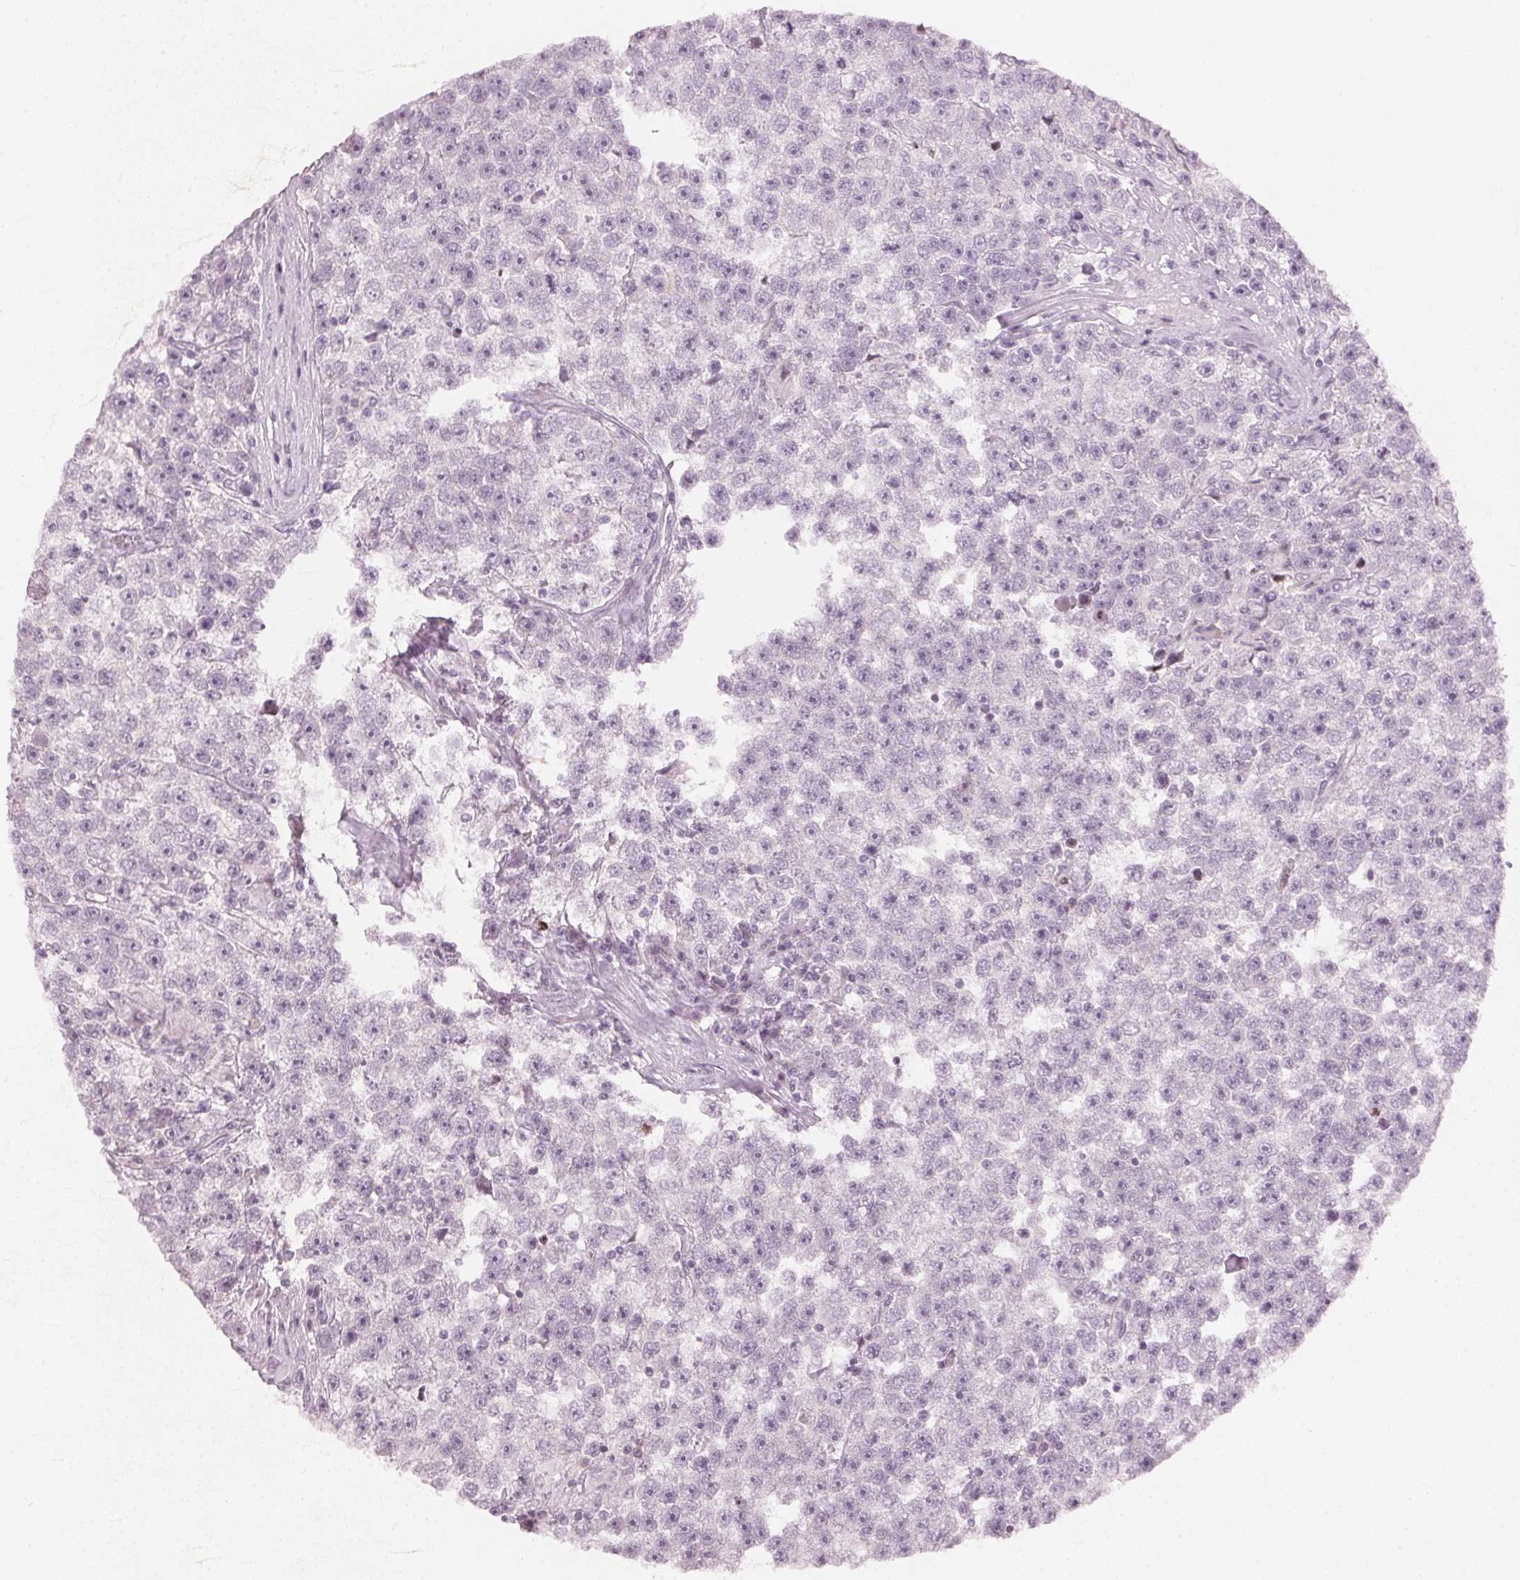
{"staining": {"intensity": "negative", "quantity": "none", "location": "none"}, "tissue": "testis cancer", "cell_type": "Tumor cells", "image_type": "cancer", "snomed": [{"axis": "morphology", "description": "Seminoma, NOS"}, {"axis": "topography", "description": "Testis"}], "caption": "Immunohistochemical staining of seminoma (testis) reveals no significant positivity in tumor cells. Nuclei are stained in blue.", "gene": "SFRP4", "patient": {"sex": "male", "age": 31}}